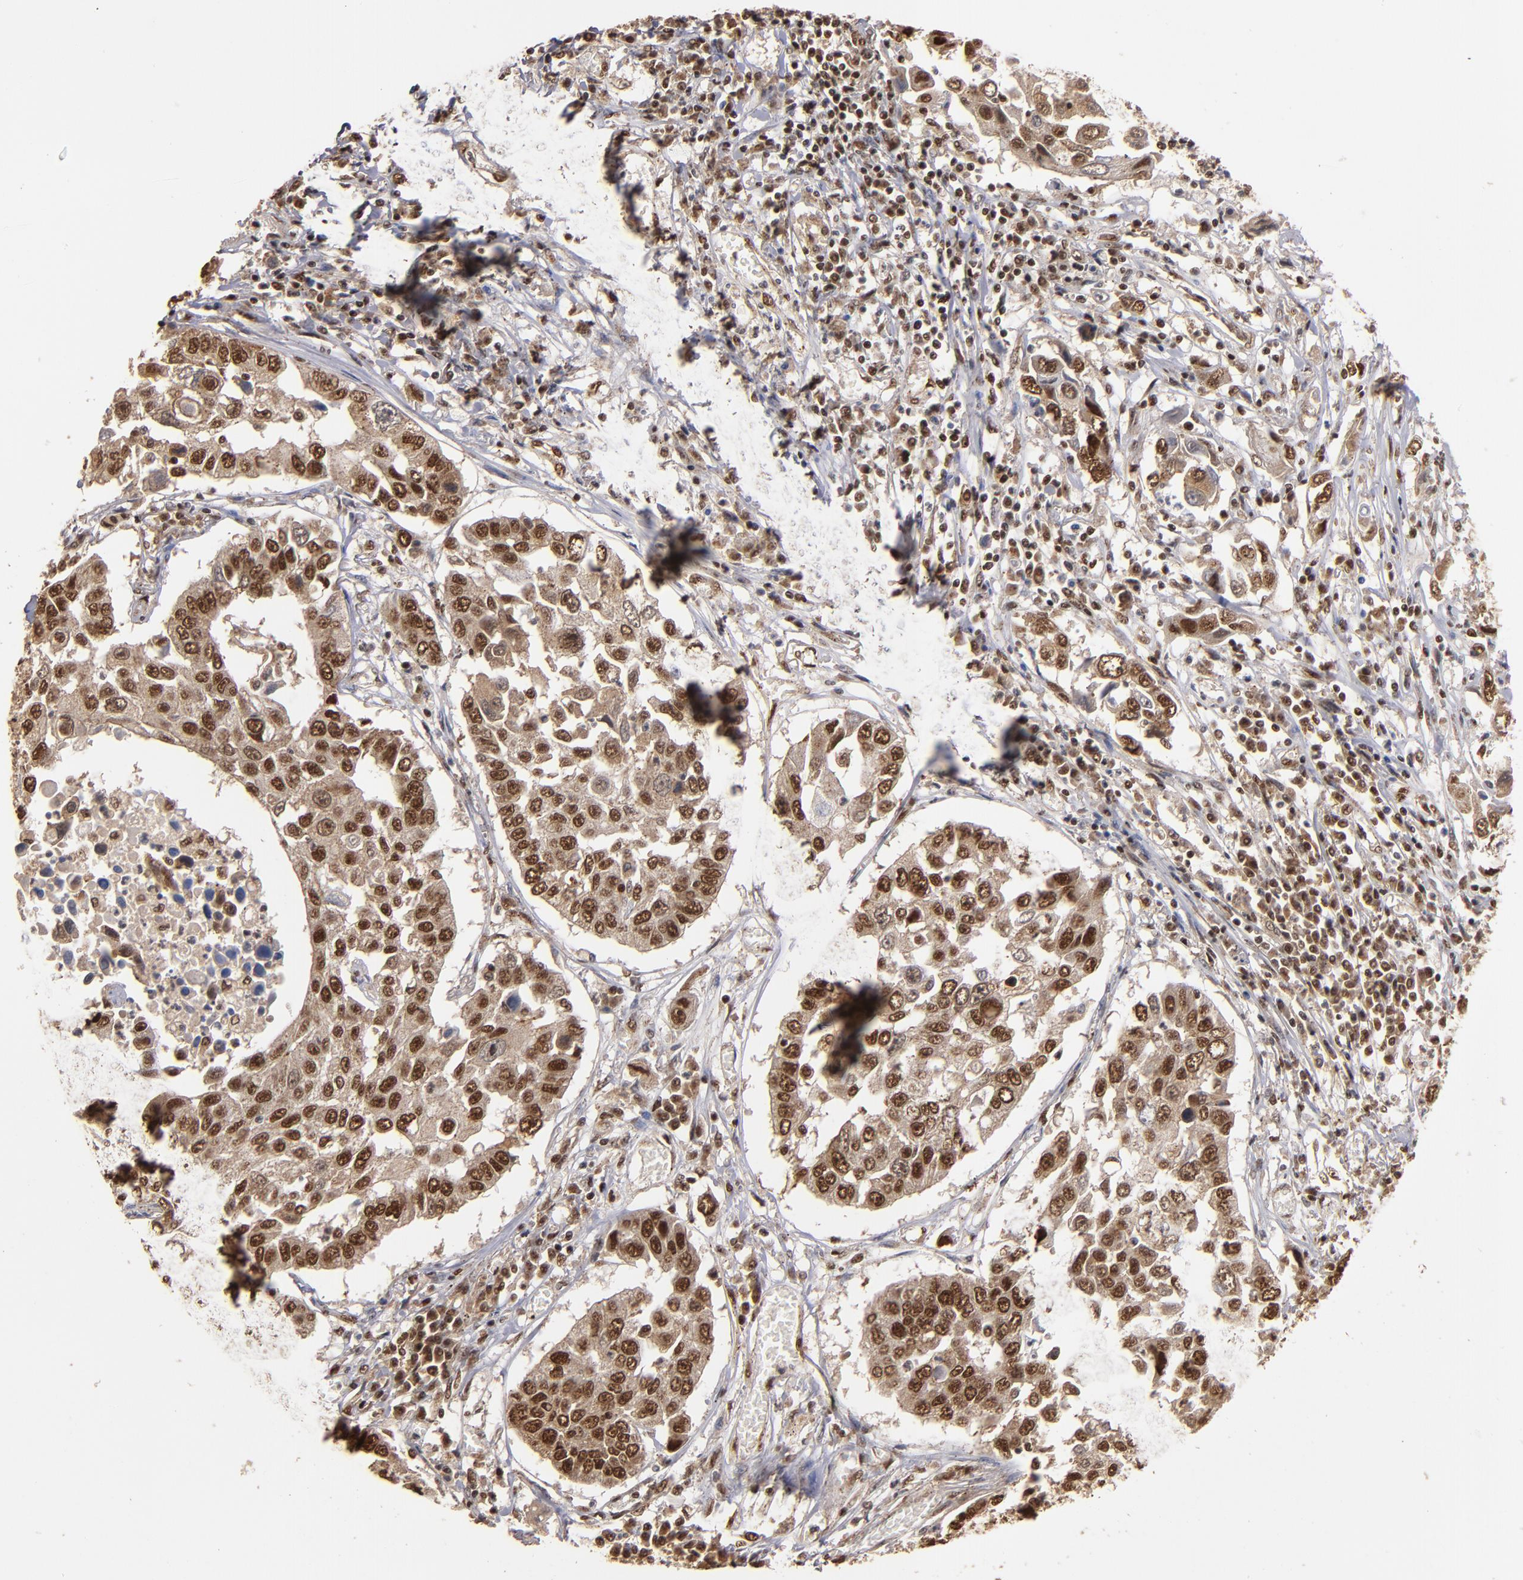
{"staining": {"intensity": "moderate", "quantity": ">75%", "location": "cytoplasmic/membranous,nuclear"}, "tissue": "lung cancer", "cell_type": "Tumor cells", "image_type": "cancer", "snomed": [{"axis": "morphology", "description": "Squamous cell carcinoma, NOS"}, {"axis": "topography", "description": "Lung"}], "caption": "Lung squamous cell carcinoma stained for a protein reveals moderate cytoplasmic/membranous and nuclear positivity in tumor cells.", "gene": "SNW1", "patient": {"sex": "male", "age": 71}}